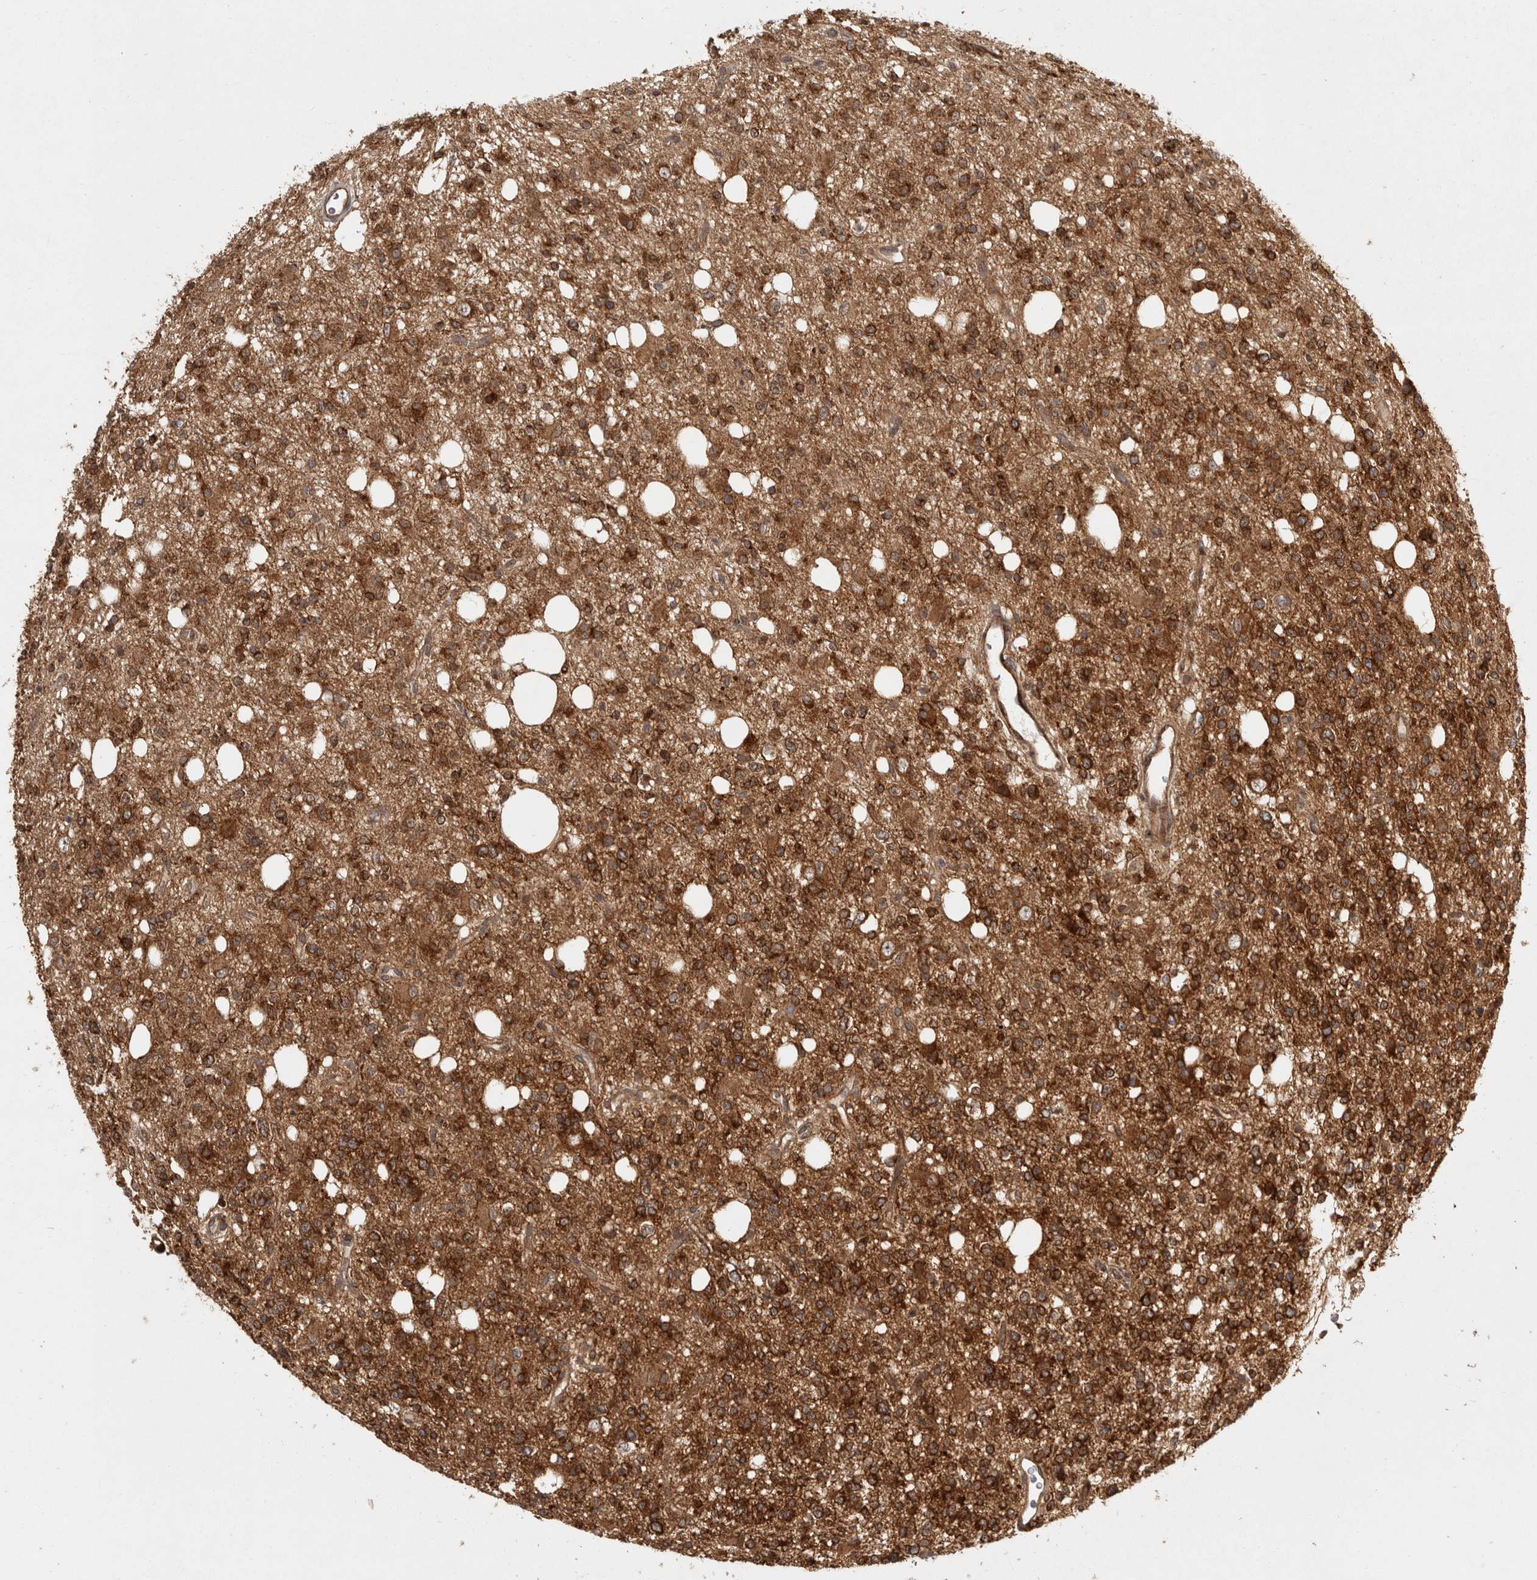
{"staining": {"intensity": "strong", "quantity": ">75%", "location": "cytoplasmic/membranous"}, "tissue": "glioma", "cell_type": "Tumor cells", "image_type": "cancer", "snomed": [{"axis": "morphology", "description": "Glioma, malignant, High grade"}, {"axis": "topography", "description": "Brain"}], "caption": "Glioma stained with DAB IHC shows high levels of strong cytoplasmic/membranous expression in approximately >75% of tumor cells.", "gene": "CAMSAP2", "patient": {"sex": "female", "age": 62}}